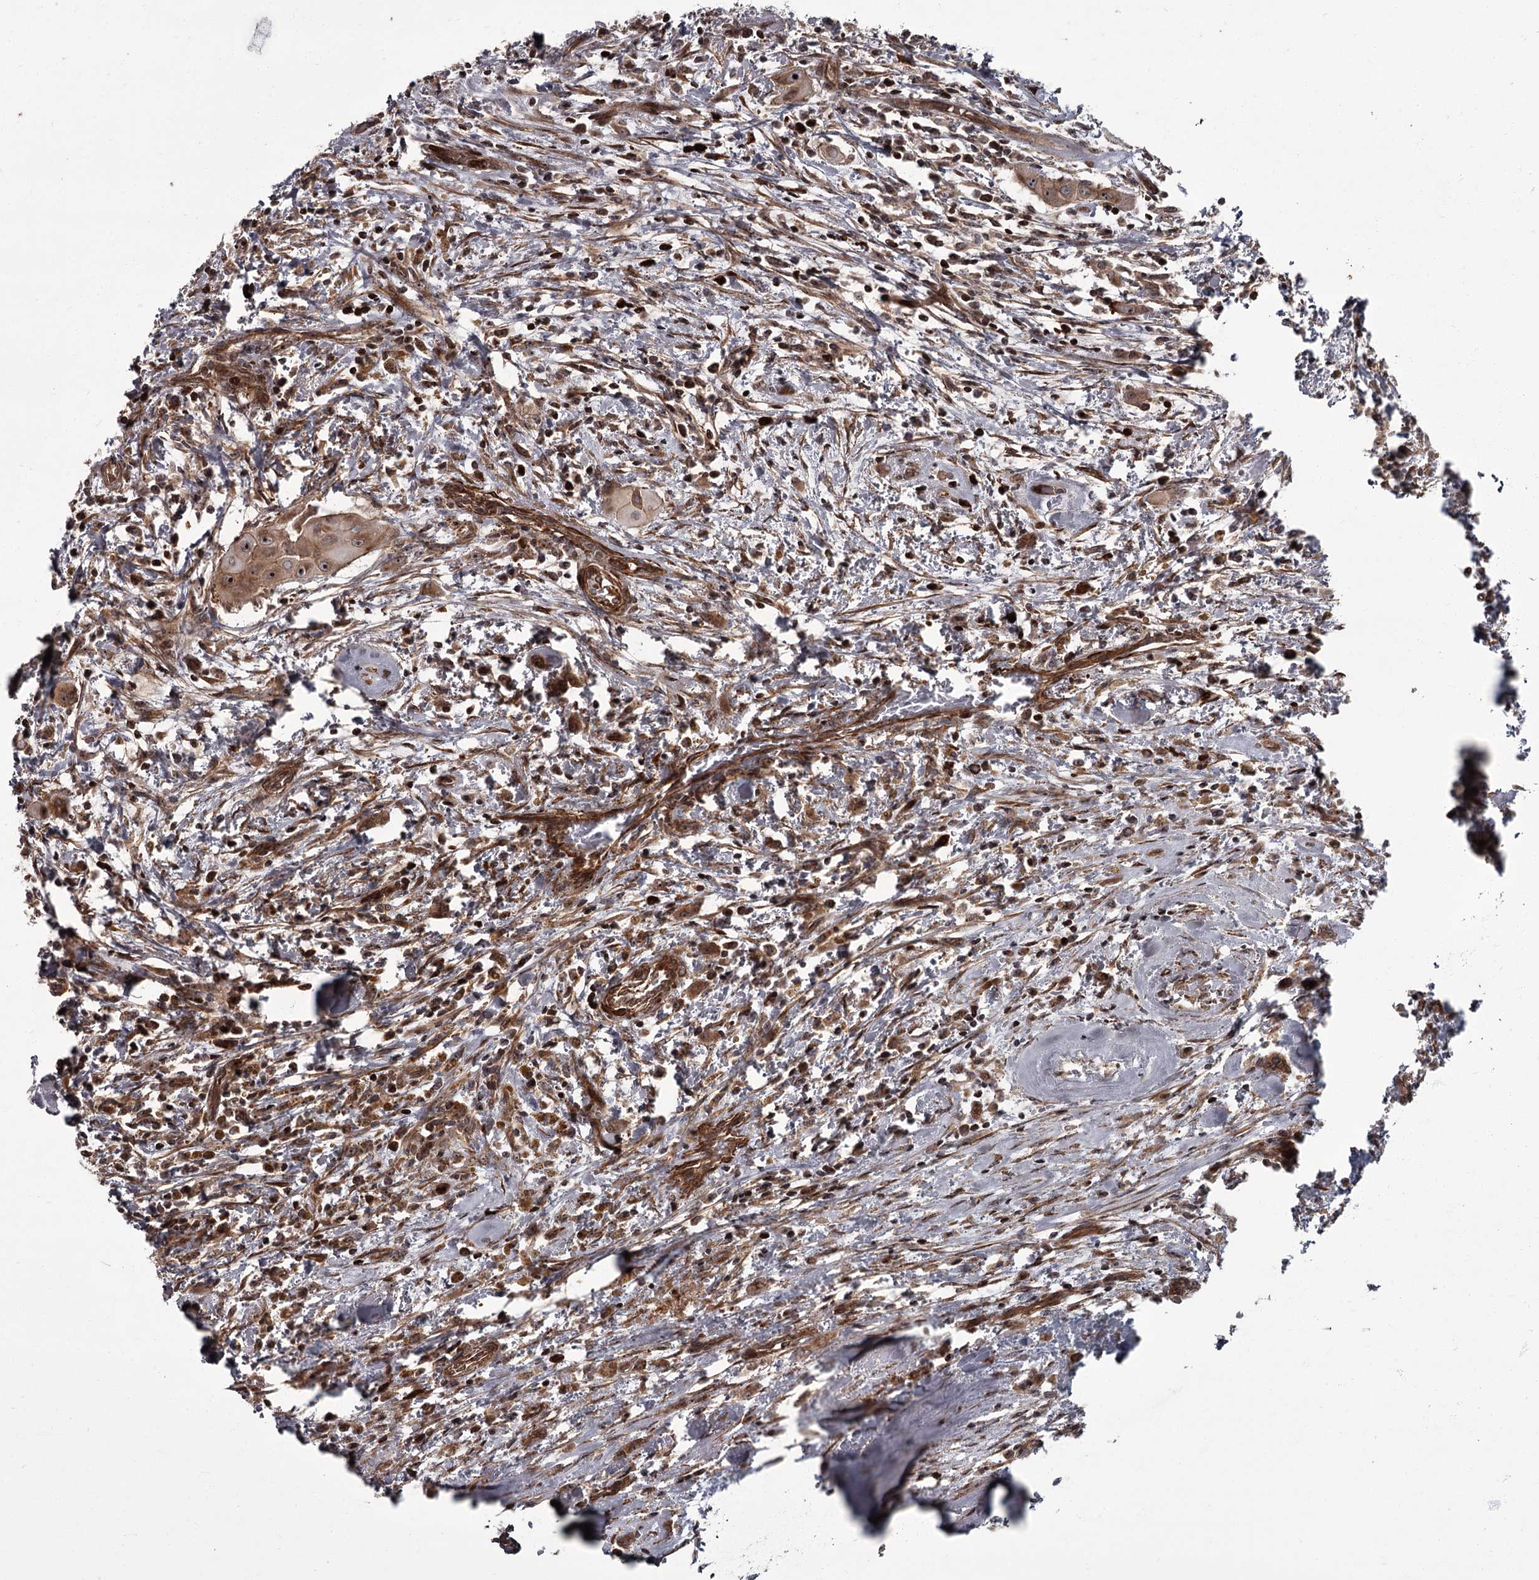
{"staining": {"intensity": "moderate", "quantity": ">75%", "location": "cytoplasmic/membranous,nuclear"}, "tissue": "thyroid cancer", "cell_type": "Tumor cells", "image_type": "cancer", "snomed": [{"axis": "morphology", "description": "Papillary adenocarcinoma, NOS"}, {"axis": "topography", "description": "Thyroid gland"}], "caption": "Immunohistochemical staining of human papillary adenocarcinoma (thyroid) exhibits moderate cytoplasmic/membranous and nuclear protein positivity in approximately >75% of tumor cells.", "gene": "THAP9", "patient": {"sex": "female", "age": 59}}